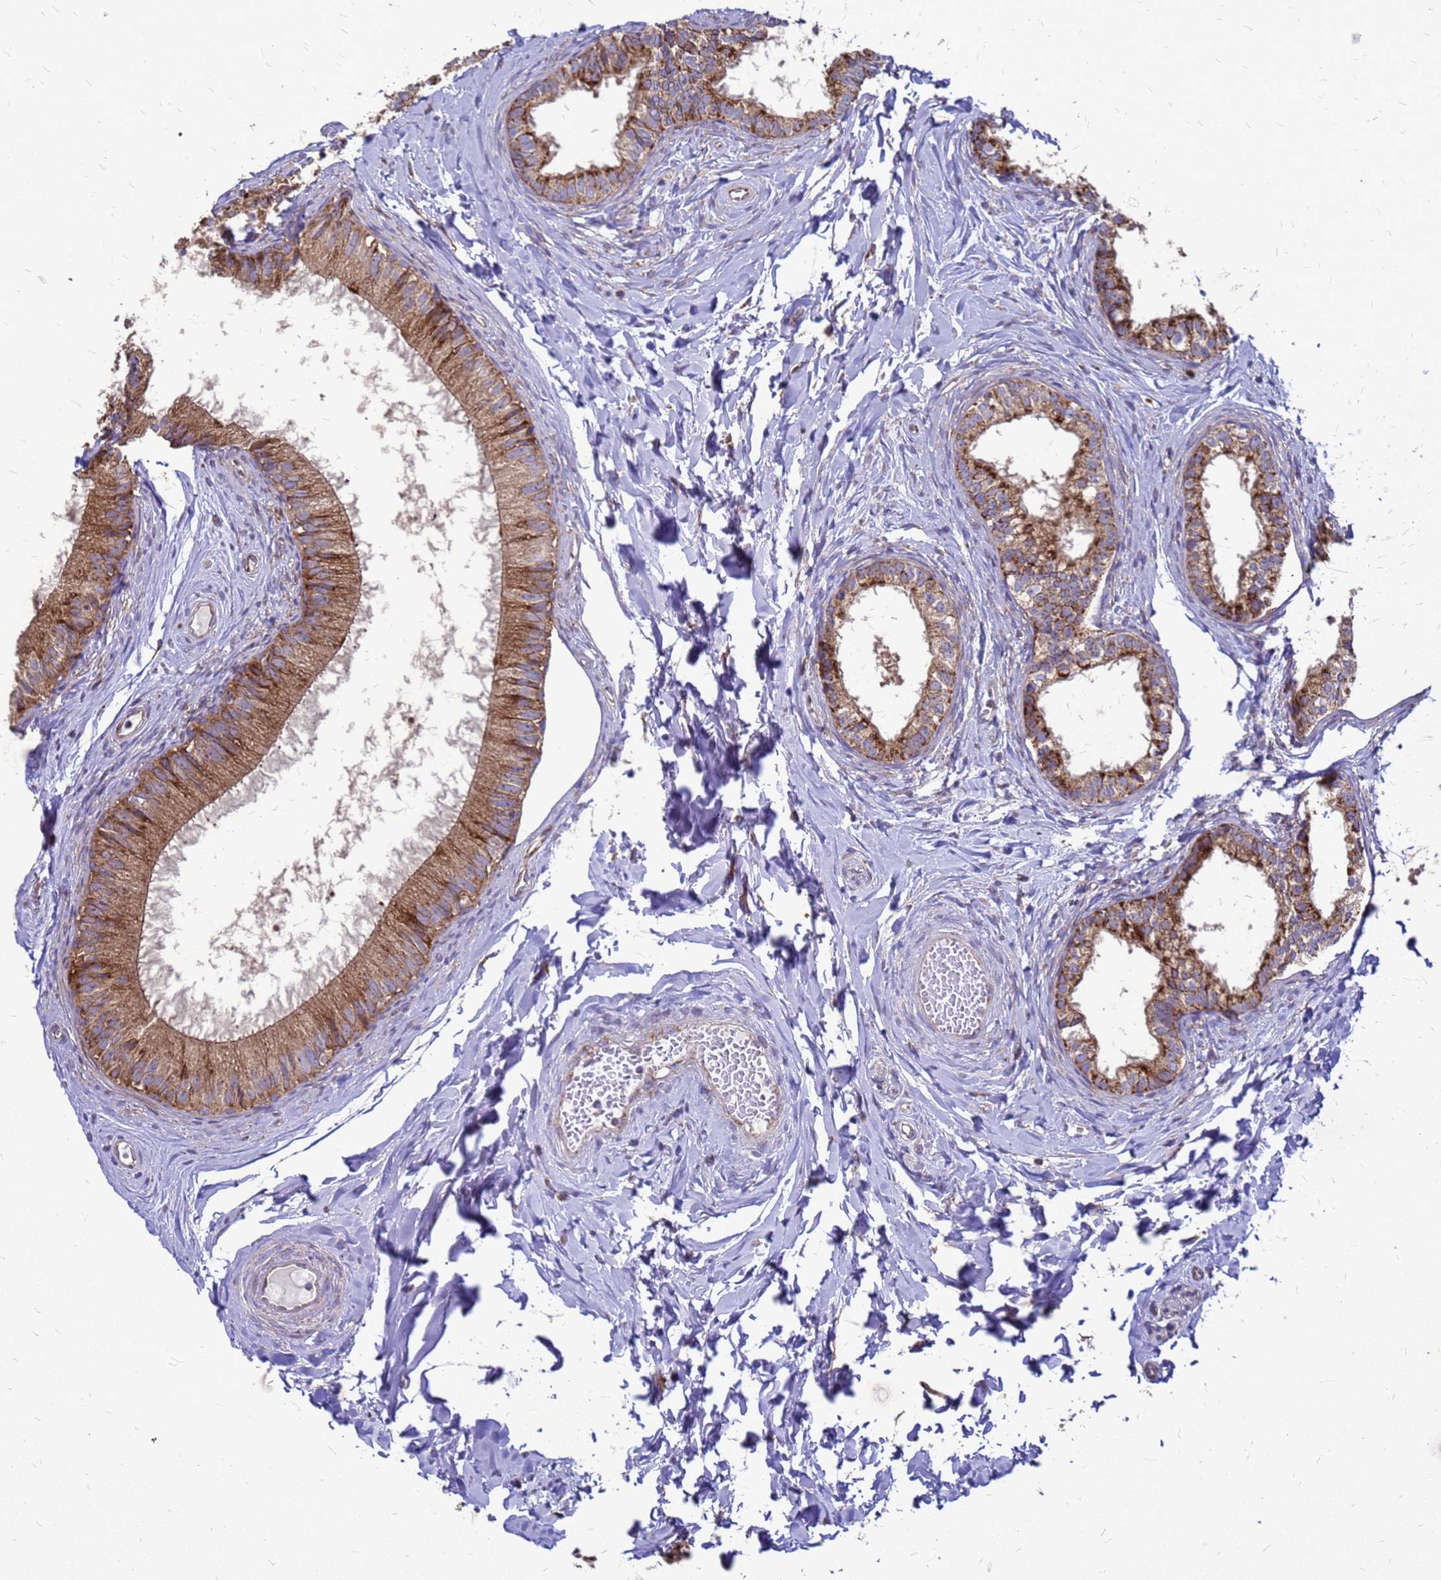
{"staining": {"intensity": "moderate", "quantity": ">75%", "location": "cytoplasmic/membranous"}, "tissue": "epididymis", "cell_type": "Glandular cells", "image_type": "normal", "snomed": [{"axis": "morphology", "description": "Normal tissue, NOS"}, {"axis": "topography", "description": "Epididymis"}], "caption": "Glandular cells display medium levels of moderate cytoplasmic/membranous expression in about >75% of cells in unremarkable human epididymis. (Brightfield microscopy of DAB IHC at high magnification).", "gene": "FSTL4", "patient": {"sex": "male", "age": 34}}